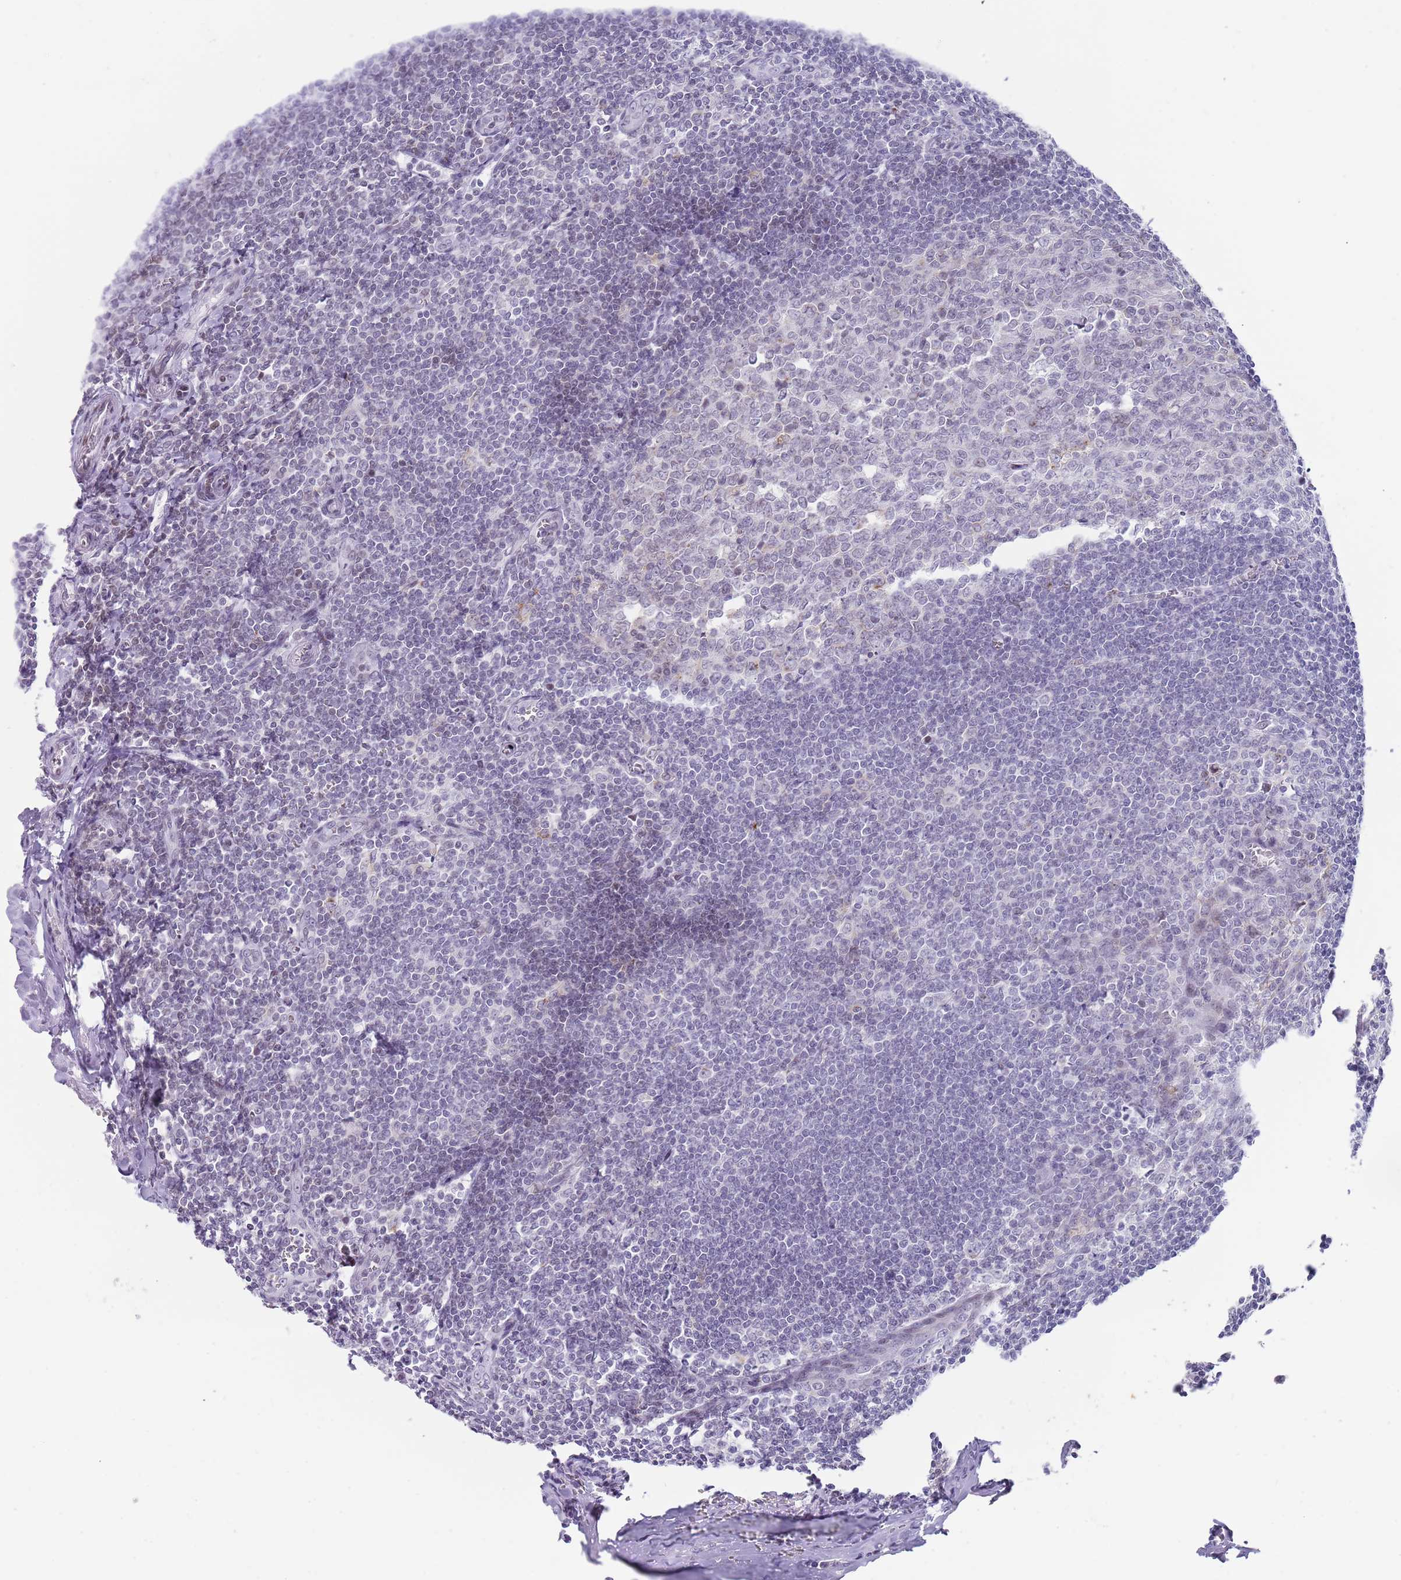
{"staining": {"intensity": "moderate", "quantity": "25%-75%", "location": "nuclear"}, "tissue": "tonsil", "cell_type": "Germinal center cells", "image_type": "normal", "snomed": [{"axis": "morphology", "description": "Normal tissue, NOS"}, {"axis": "topography", "description": "Tonsil"}], "caption": "A brown stain highlights moderate nuclear staining of a protein in germinal center cells of benign human tonsil. The staining was performed using DAB (3,3'-diaminobenzidine), with brown indicating positive protein expression. Nuclei are stained blue with hematoxylin.", "gene": "ENSG00000285547", "patient": {"sex": "male", "age": 27}}